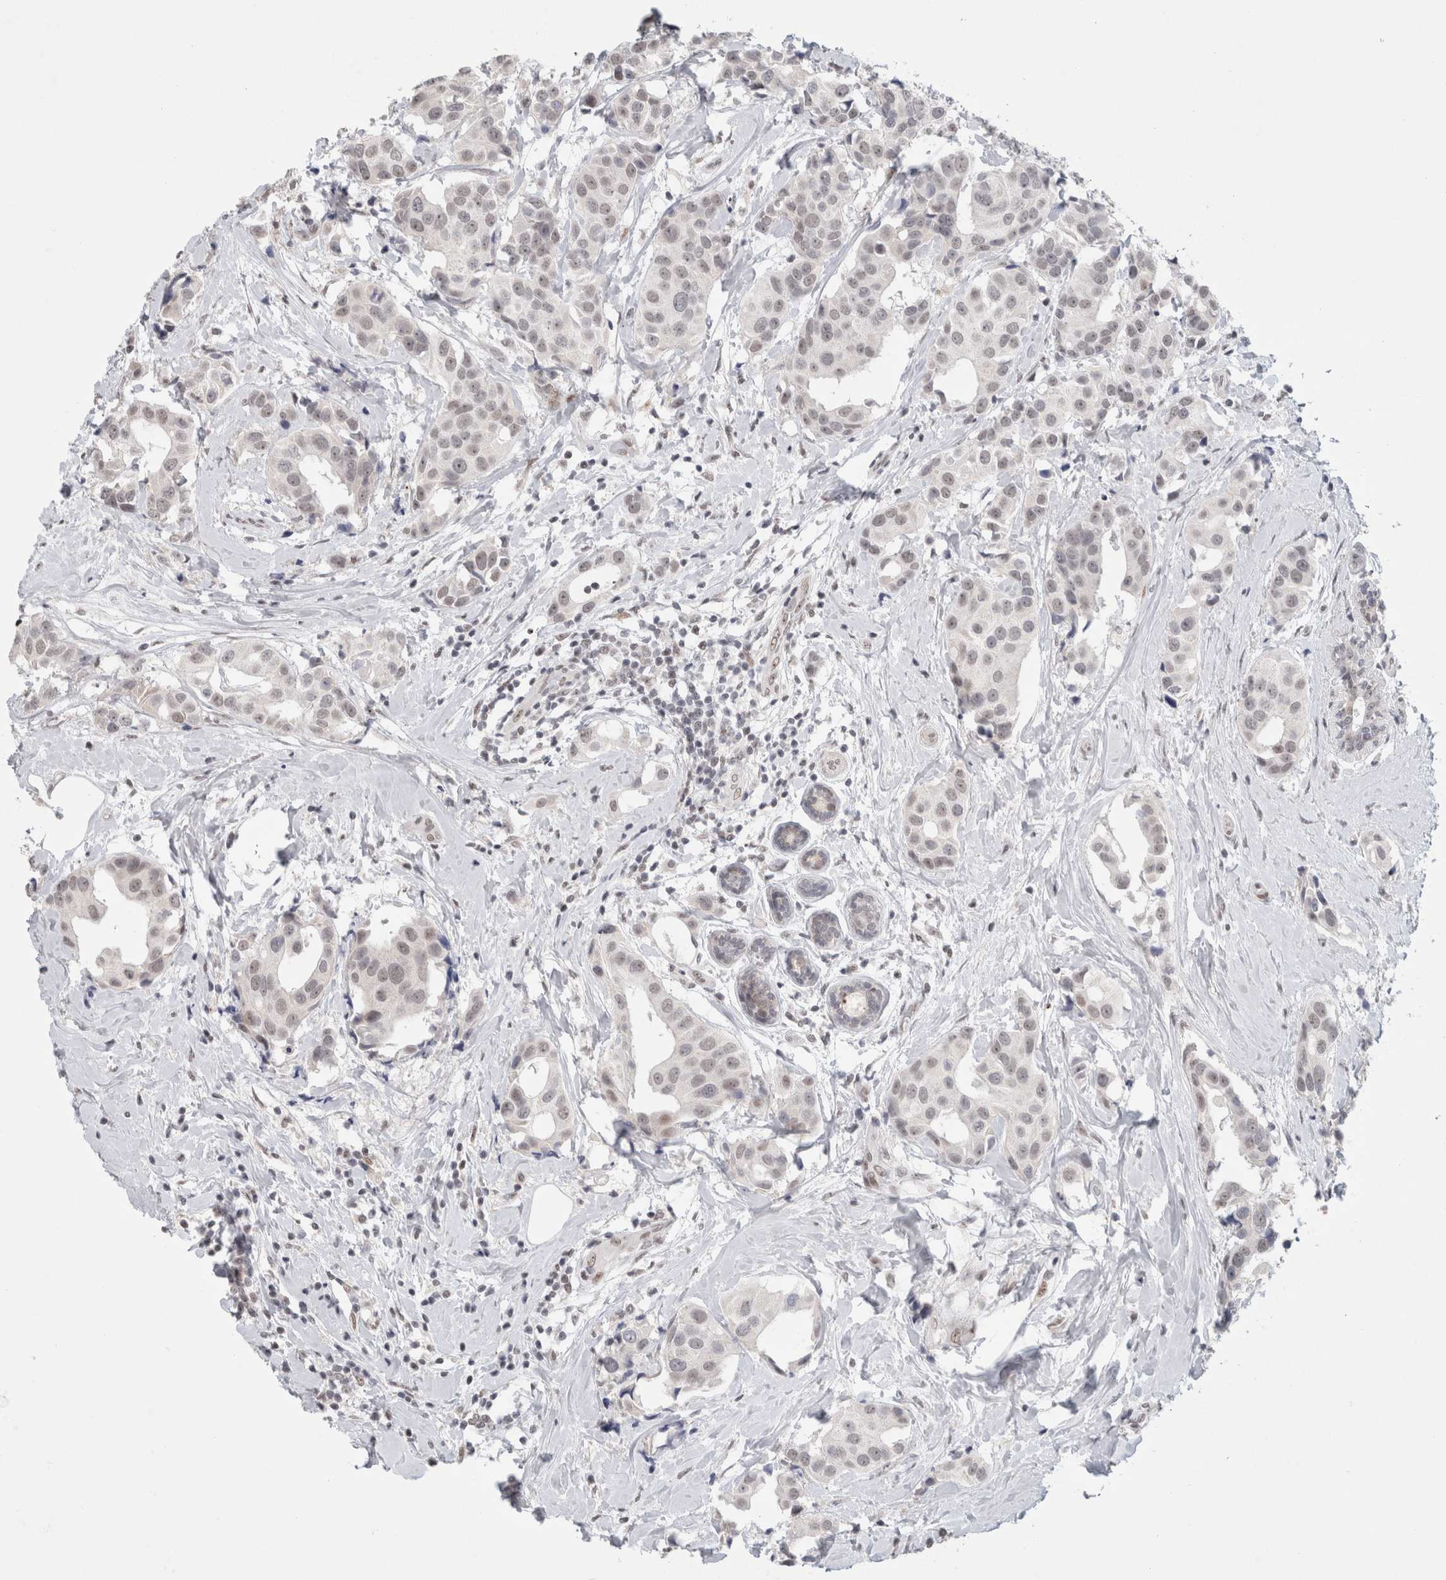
{"staining": {"intensity": "weak", "quantity": "<25%", "location": "nuclear"}, "tissue": "breast cancer", "cell_type": "Tumor cells", "image_type": "cancer", "snomed": [{"axis": "morphology", "description": "Normal tissue, NOS"}, {"axis": "morphology", "description": "Duct carcinoma"}, {"axis": "topography", "description": "Breast"}], "caption": "DAB immunohistochemical staining of human invasive ductal carcinoma (breast) demonstrates no significant expression in tumor cells.", "gene": "SENP6", "patient": {"sex": "female", "age": 39}}